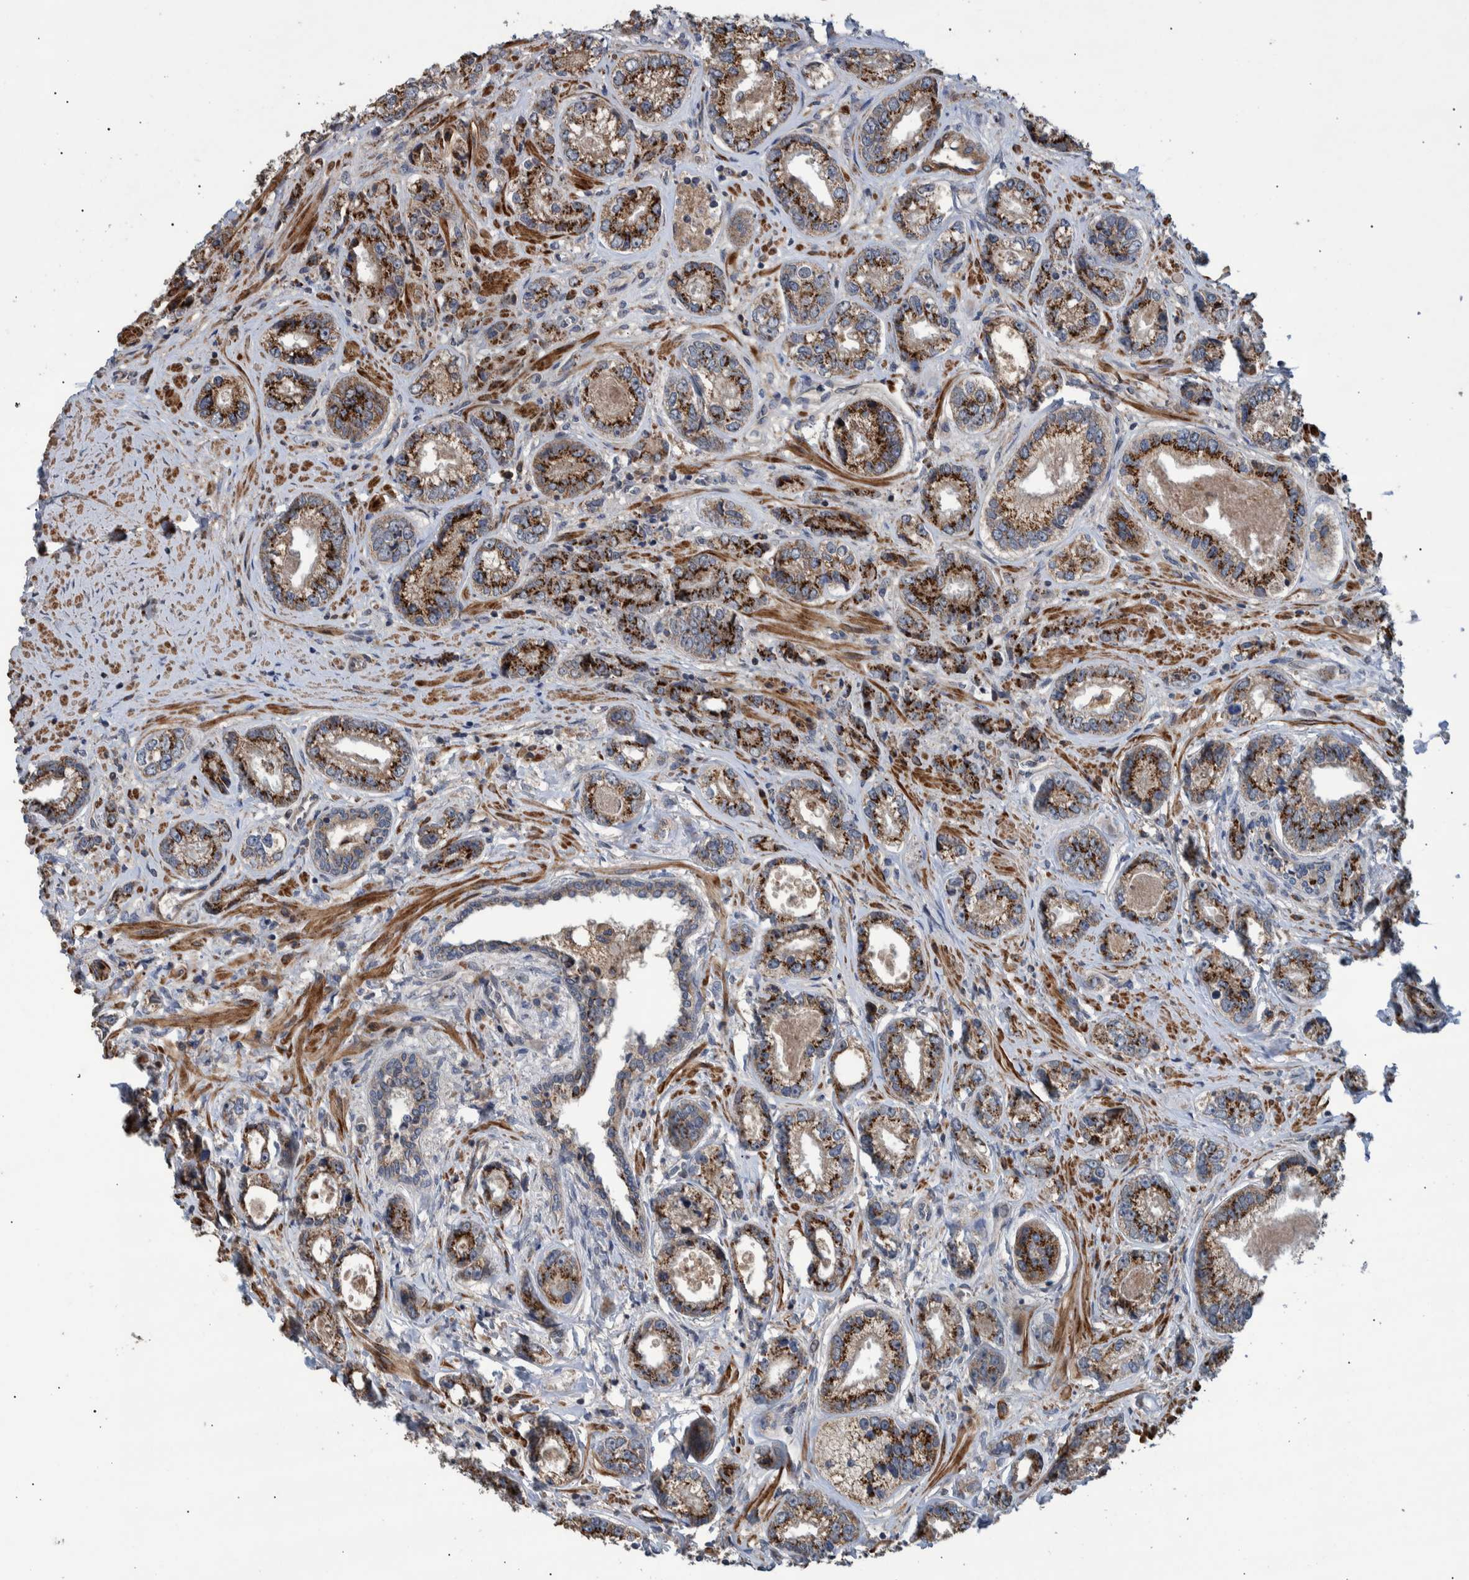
{"staining": {"intensity": "strong", "quantity": "25%-75%", "location": "cytoplasmic/membranous"}, "tissue": "prostate cancer", "cell_type": "Tumor cells", "image_type": "cancer", "snomed": [{"axis": "morphology", "description": "Adenocarcinoma, High grade"}, {"axis": "topography", "description": "Prostate"}], "caption": "IHC micrograph of neoplastic tissue: prostate cancer (adenocarcinoma (high-grade)) stained using IHC reveals high levels of strong protein expression localized specifically in the cytoplasmic/membranous of tumor cells, appearing as a cytoplasmic/membranous brown color.", "gene": "B3GNTL1", "patient": {"sex": "male", "age": 61}}